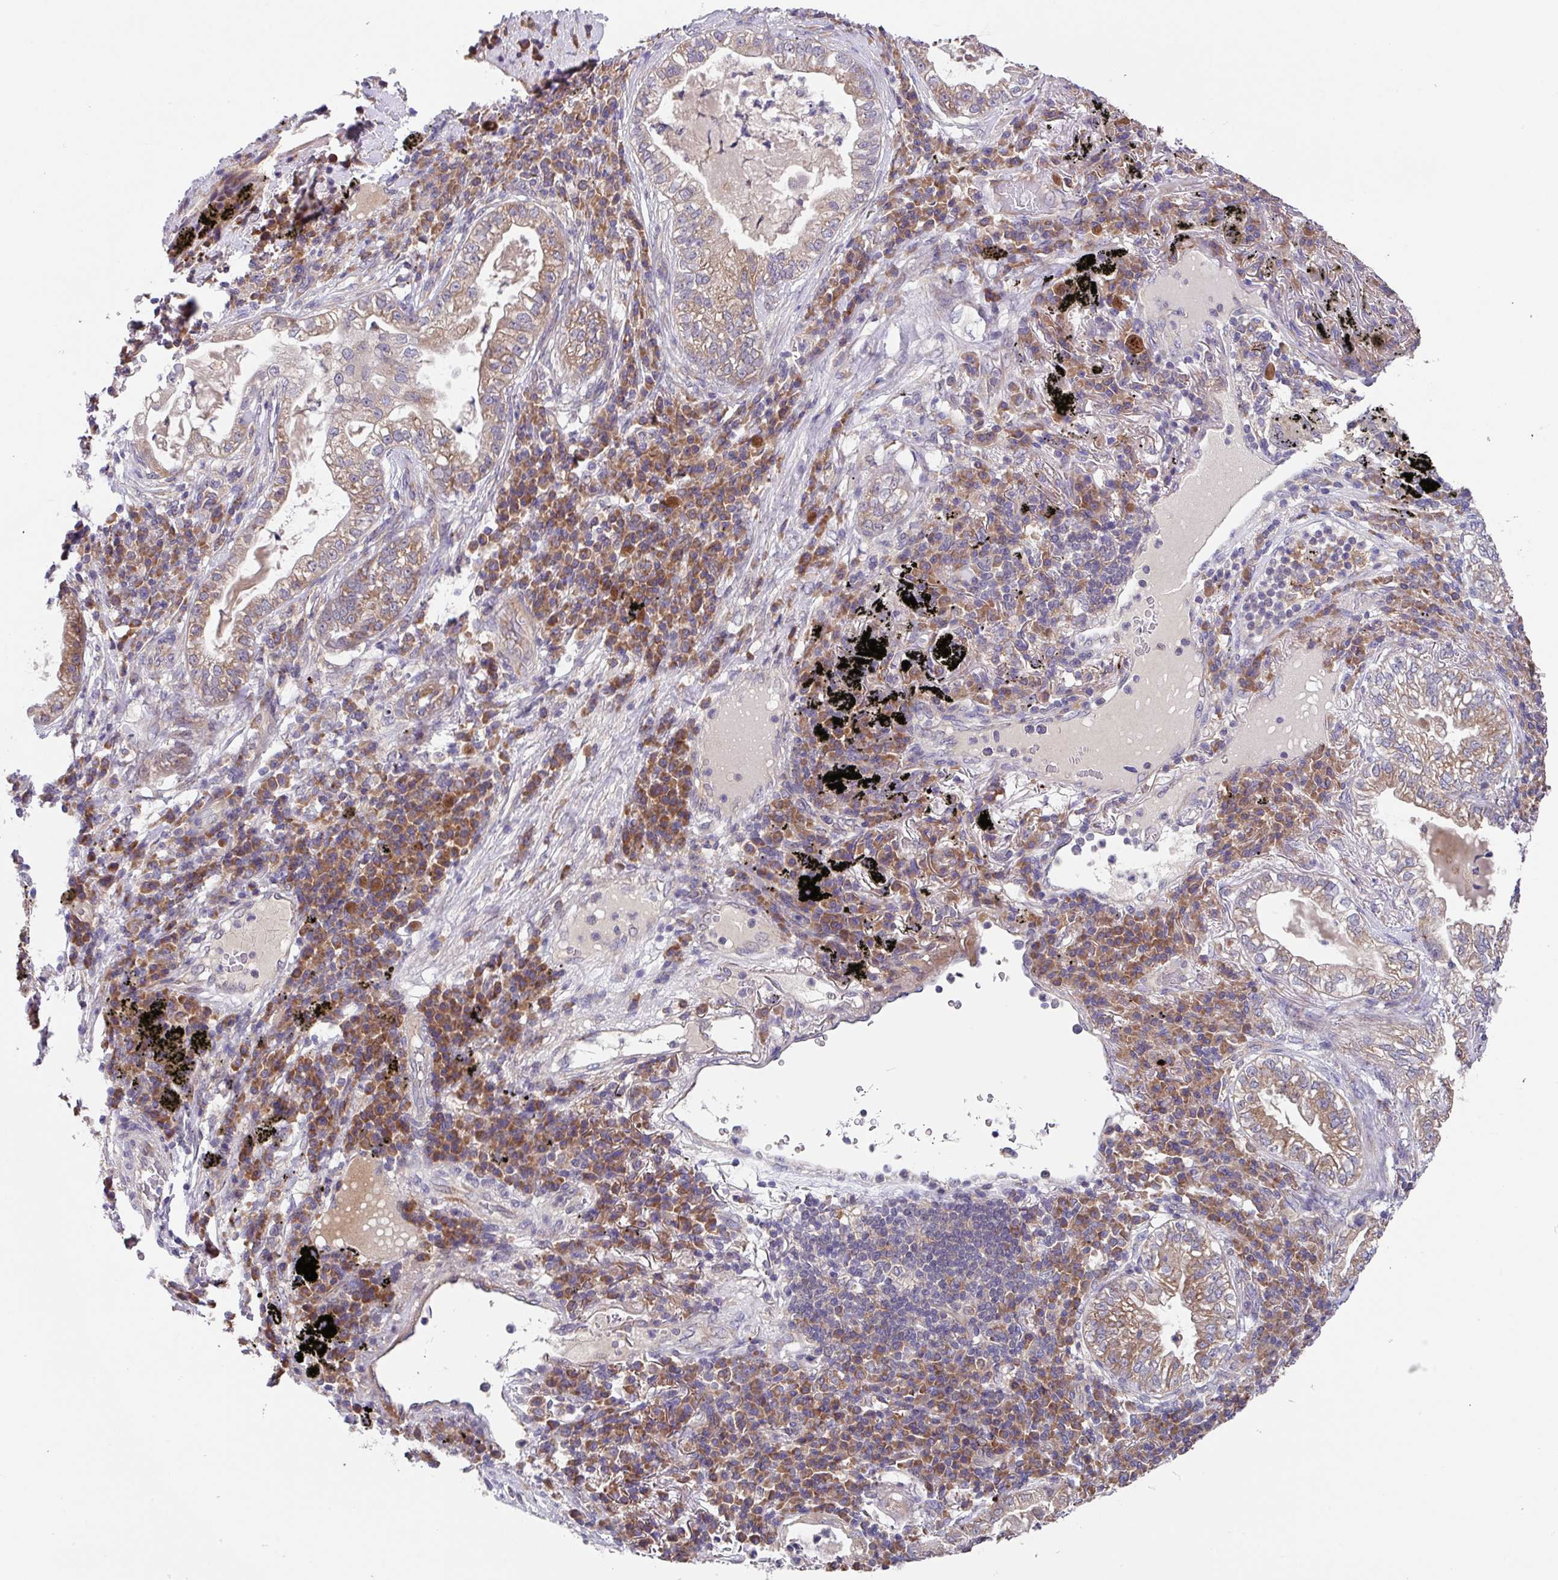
{"staining": {"intensity": "moderate", "quantity": "<25%", "location": "cytoplasmic/membranous"}, "tissue": "lung cancer", "cell_type": "Tumor cells", "image_type": "cancer", "snomed": [{"axis": "morphology", "description": "Adenocarcinoma, NOS"}, {"axis": "topography", "description": "Lung"}], "caption": "This is an image of immunohistochemistry staining of lung adenocarcinoma, which shows moderate expression in the cytoplasmic/membranous of tumor cells.", "gene": "EIF4B", "patient": {"sex": "female", "age": 73}}